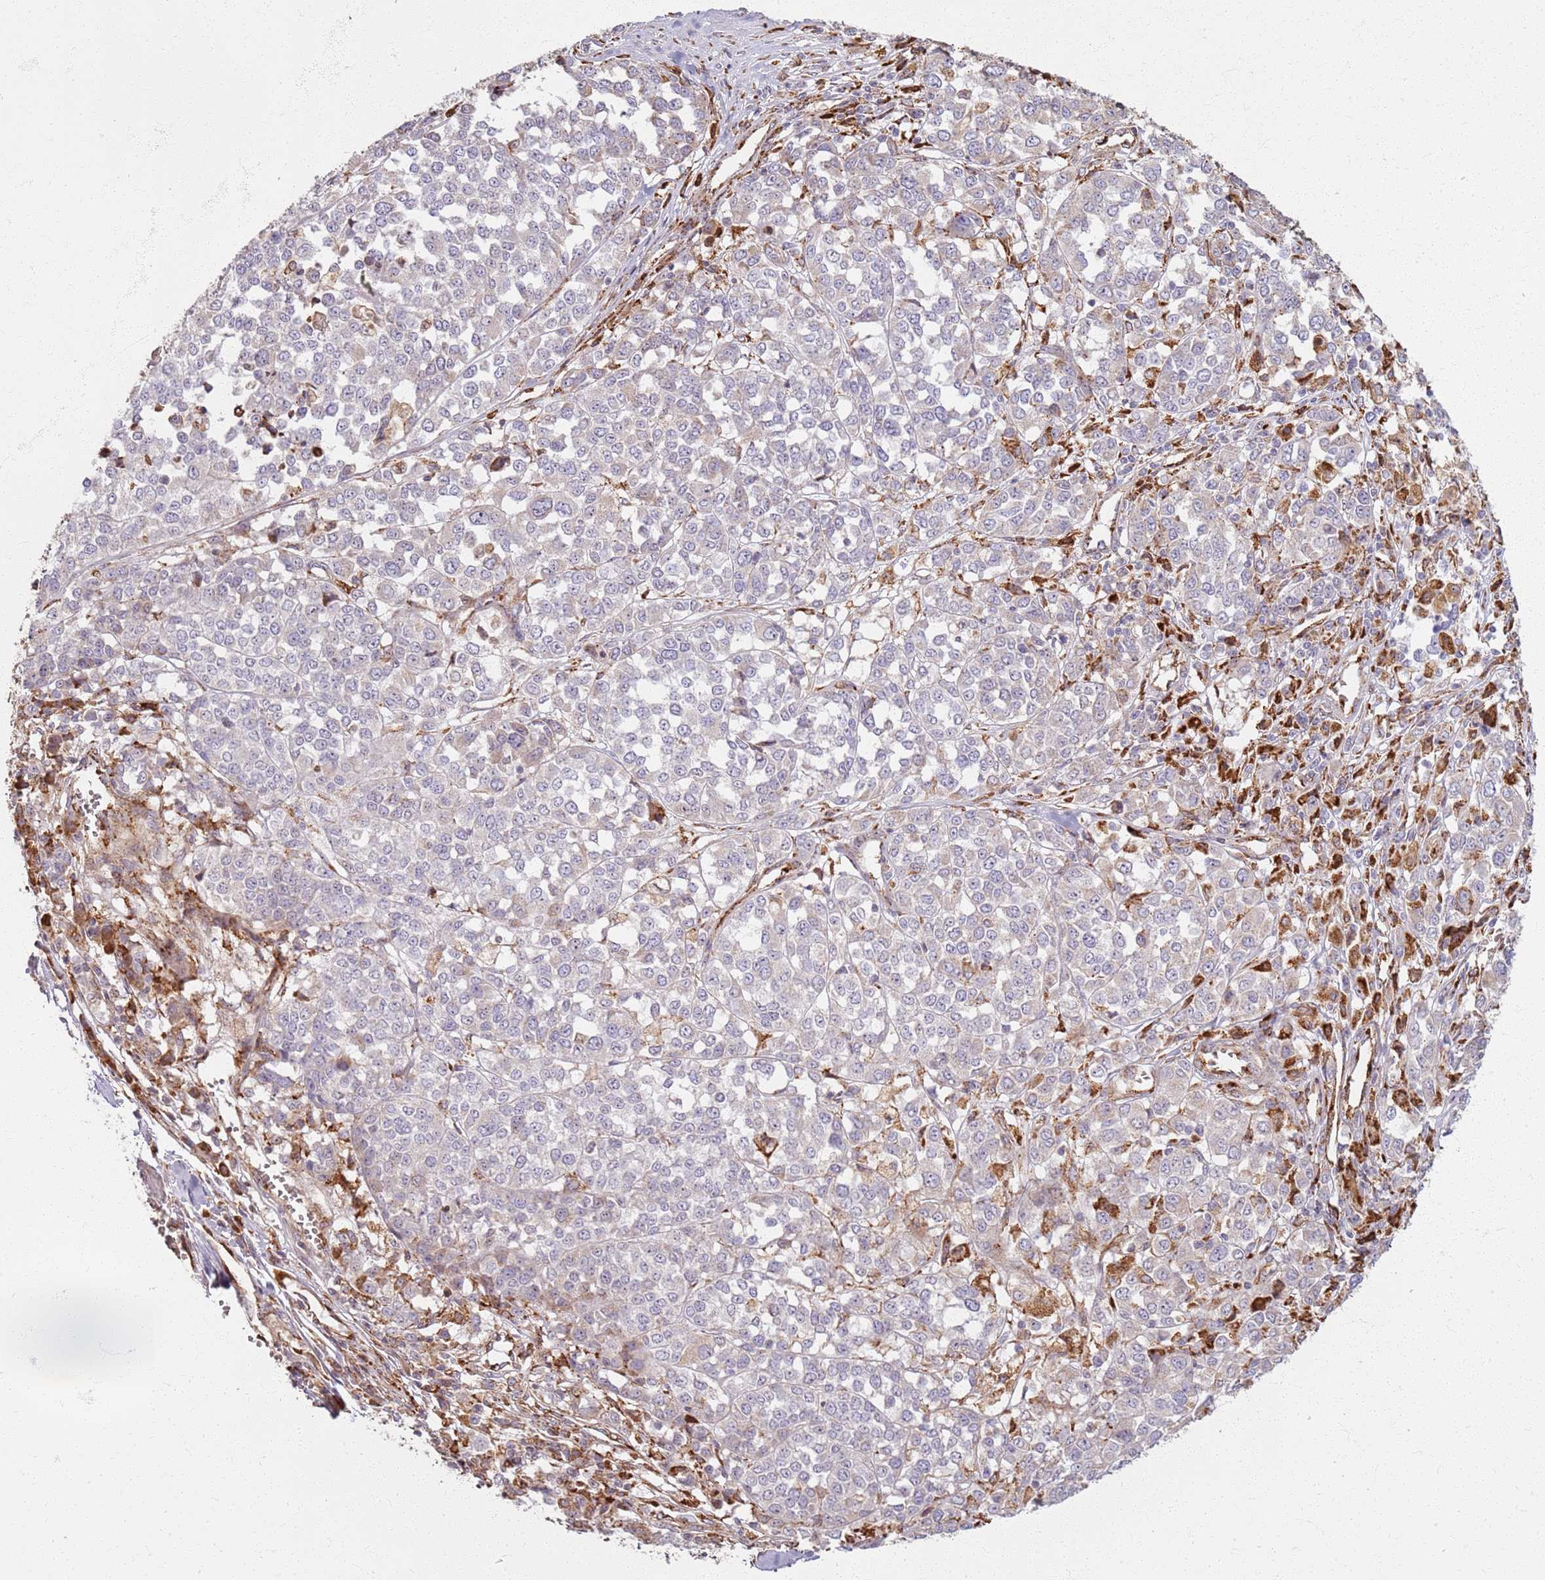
{"staining": {"intensity": "negative", "quantity": "none", "location": "none"}, "tissue": "melanoma", "cell_type": "Tumor cells", "image_type": "cancer", "snomed": [{"axis": "morphology", "description": "Malignant melanoma, Metastatic site"}, {"axis": "topography", "description": "Lymph node"}], "caption": "Immunohistochemical staining of malignant melanoma (metastatic site) exhibits no significant staining in tumor cells.", "gene": "KRI1", "patient": {"sex": "male", "age": 44}}